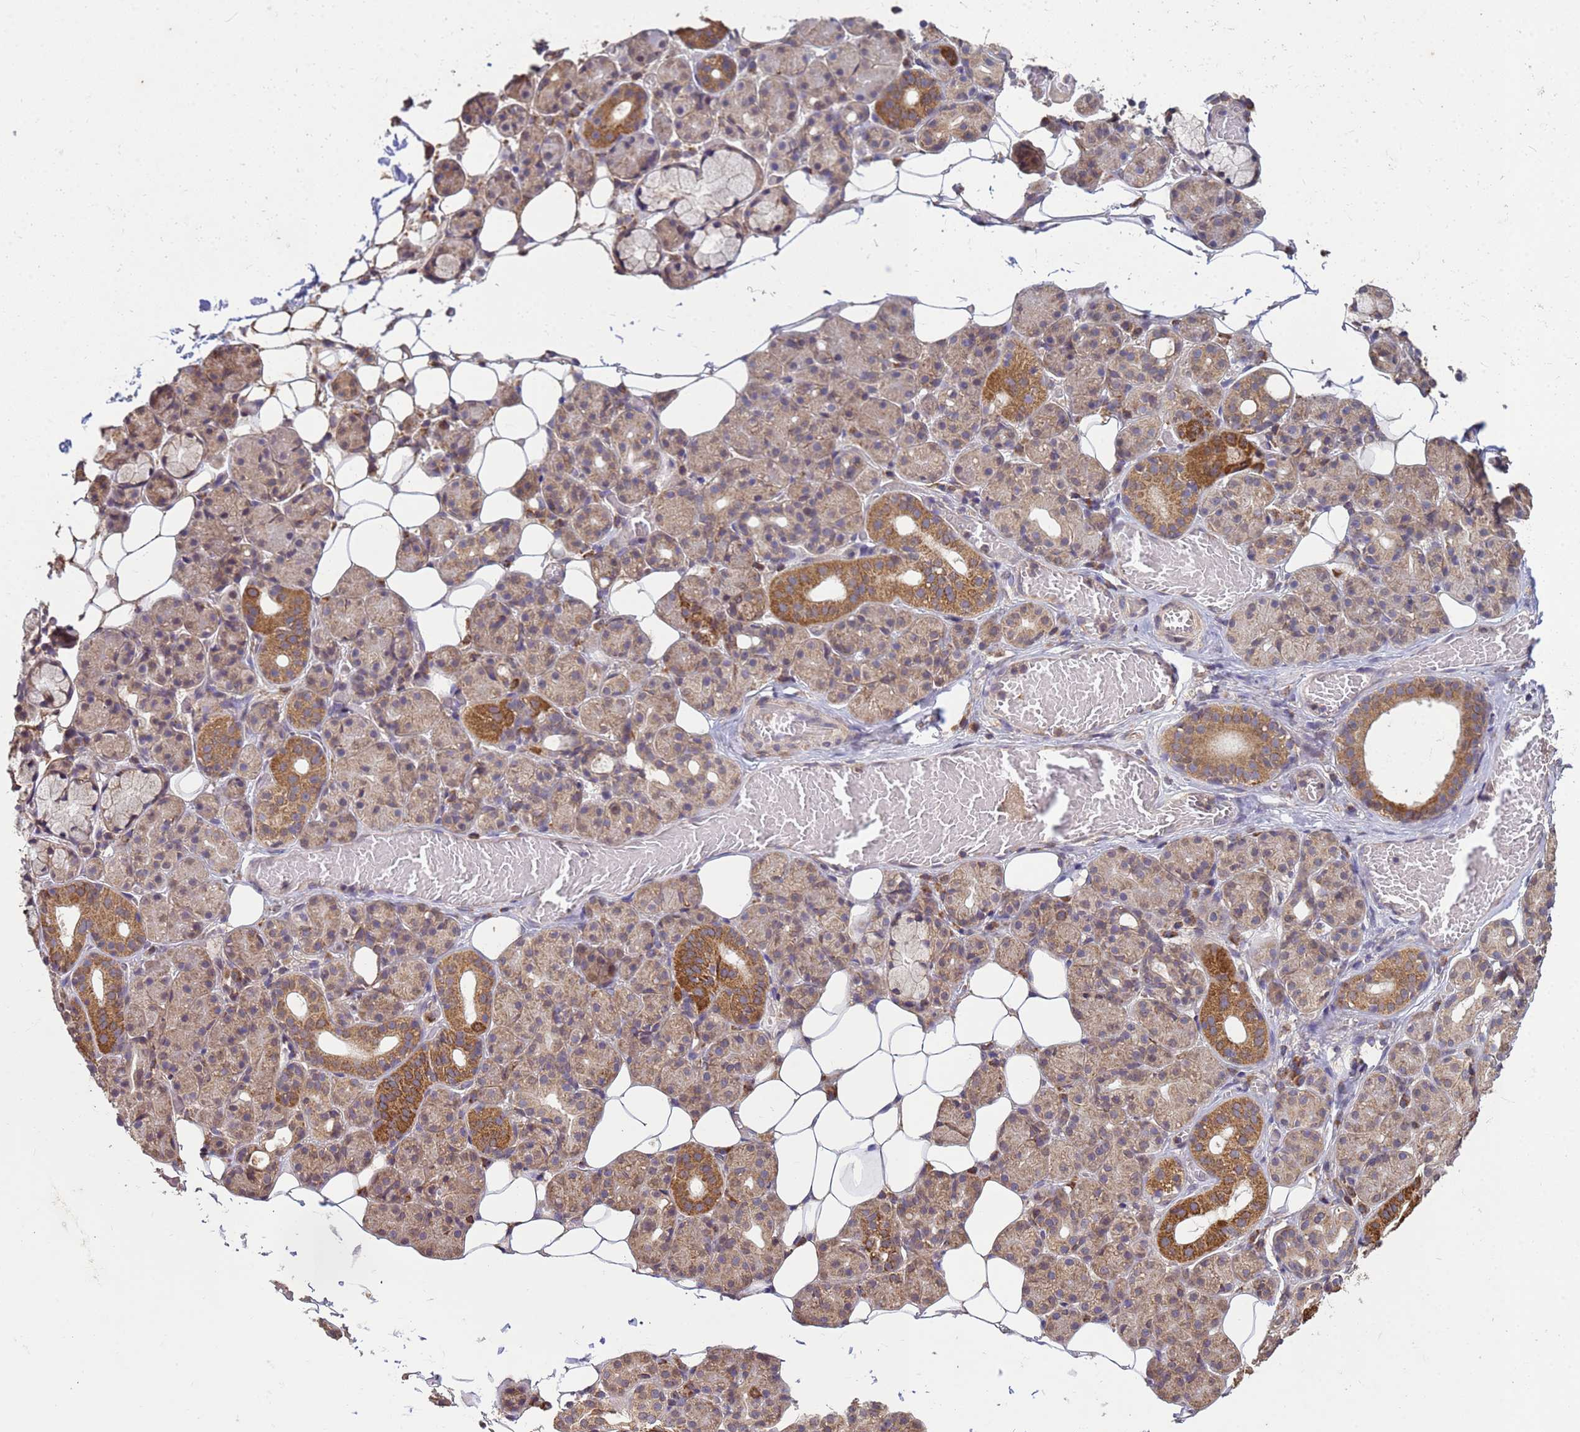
{"staining": {"intensity": "moderate", "quantity": "25%-75%", "location": "cytoplasmic/membranous"}, "tissue": "salivary gland", "cell_type": "Glandular cells", "image_type": "normal", "snomed": [{"axis": "morphology", "description": "Normal tissue, NOS"}, {"axis": "topography", "description": "Salivary gland"}], "caption": "The image shows staining of benign salivary gland, revealing moderate cytoplasmic/membranous protein staining (brown color) within glandular cells. The staining is performed using DAB (3,3'-diaminobenzidine) brown chromogen to label protein expression. The nuclei are counter-stained blue using hematoxylin.", "gene": "P2RX7", "patient": {"sex": "male", "age": 63}}